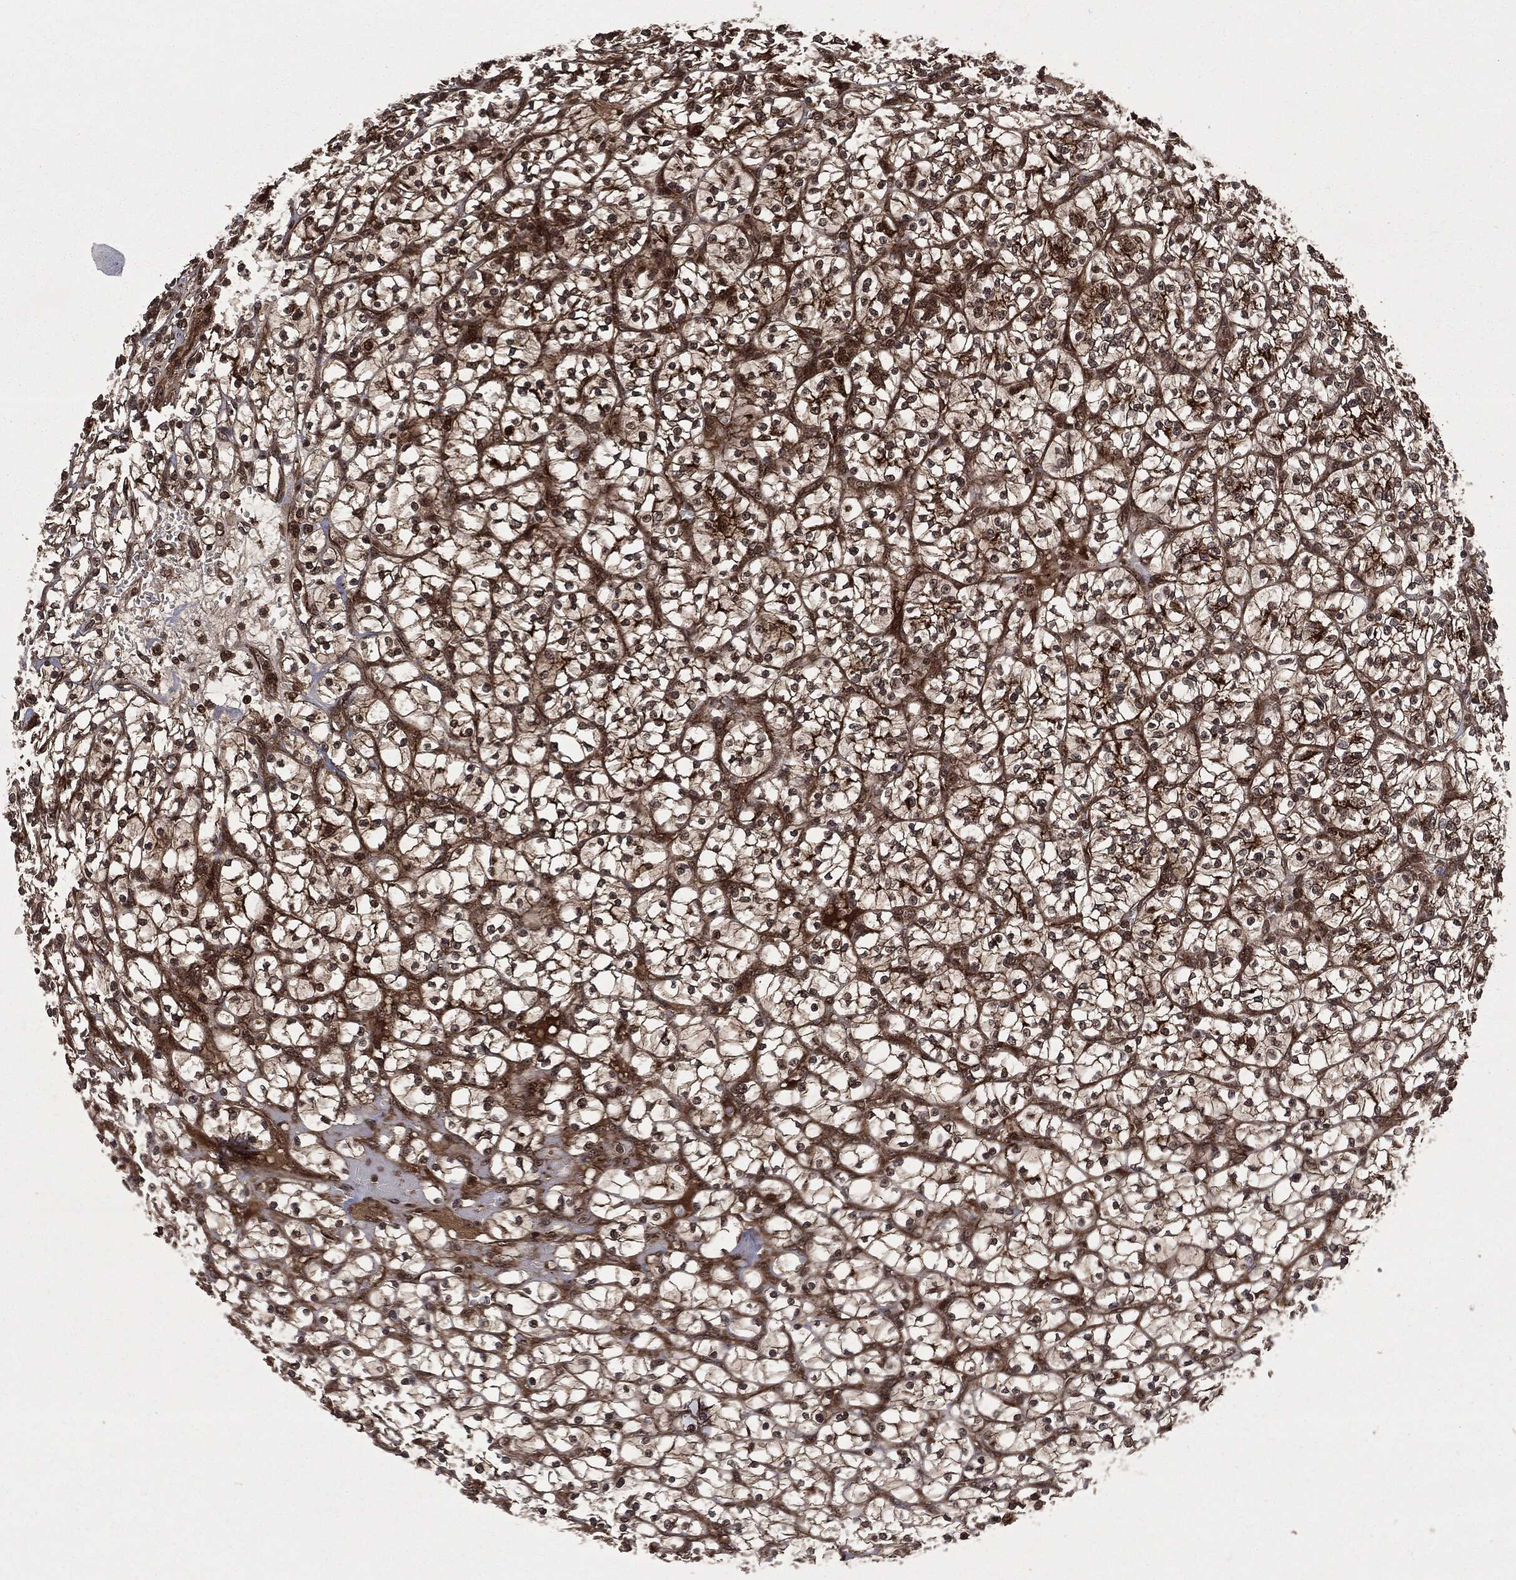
{"staining": {"intensity": "strong", "quantity": "25%-75%", "location": "cytoplasmic/membranous,nuclear"}, "tissue": "renal cancer", "cell_type": "Tumor cells", "image_type": "cancer", "snomed": [{"axis": "morphology", "description": "Adenocarcinoma, NOS"}, {"axis": "topography", "description": "Kidney"}], "caption": "An image of human renal cancer stained for a protein exhibits strong cytoplasmic/membranous and nuclear brown staining in tumor cells. (Brightfield microscopy of DAB IHC at high magnification).", "gene": "CARD6", "patient": {"sex": "female", "age": 64}}